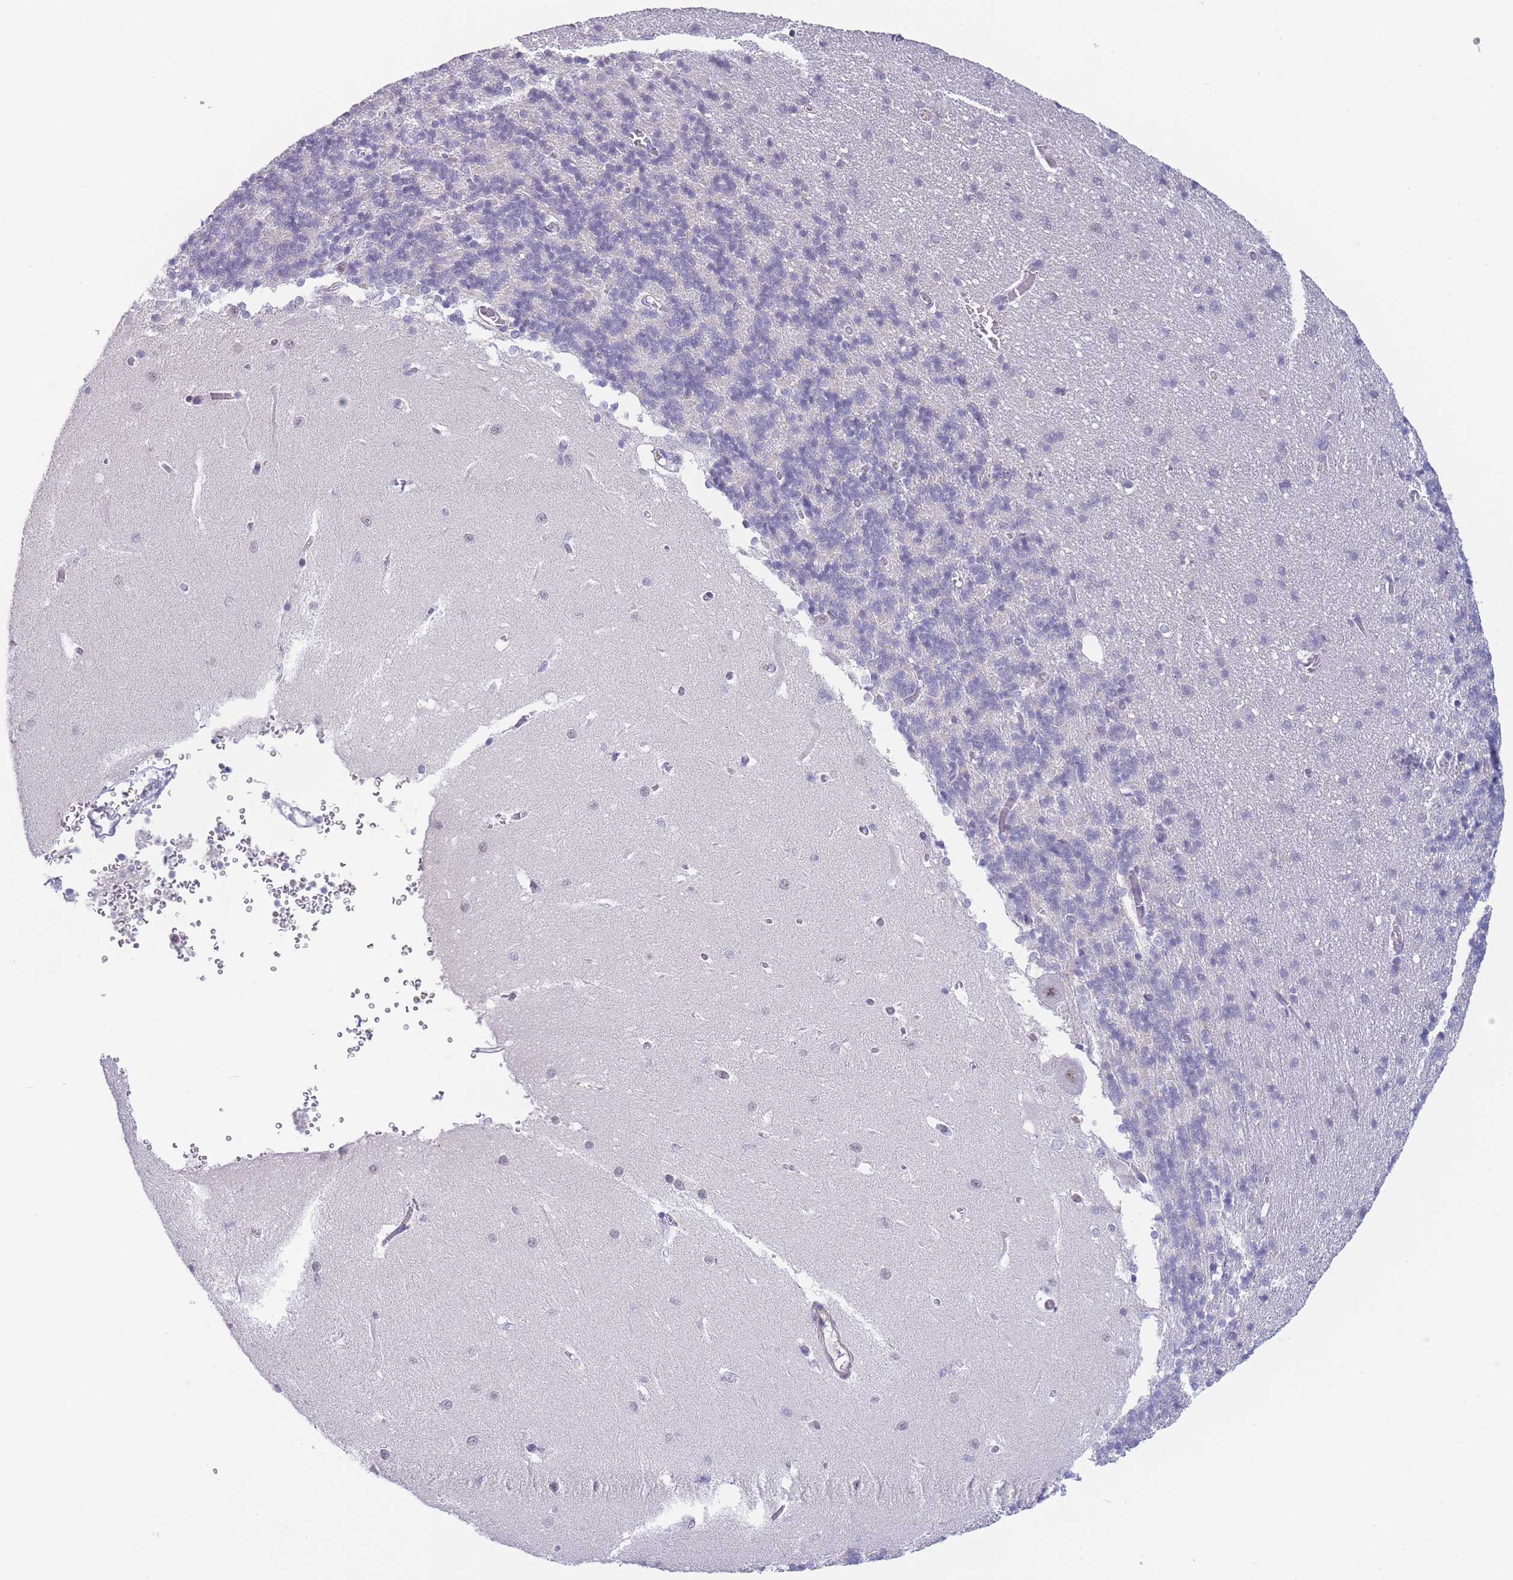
{"staining": {"intensity": "negative", "quantity": "none", "location": "none"}, "tissue": "cerebellum", "cell_type": "Cells in granular layer", "image_type": "normal", "snomed": [{"axis": "morphology", "description": "Normal tissue, NOS"}, {"axis": "topography", "description": "Cerebellum"}], "caption": "IHC of benign cerebellum exhibits no expression in cells in granular layer.", "gene": "ASAP3", "patient": {"sex": "male", "age": 37}}